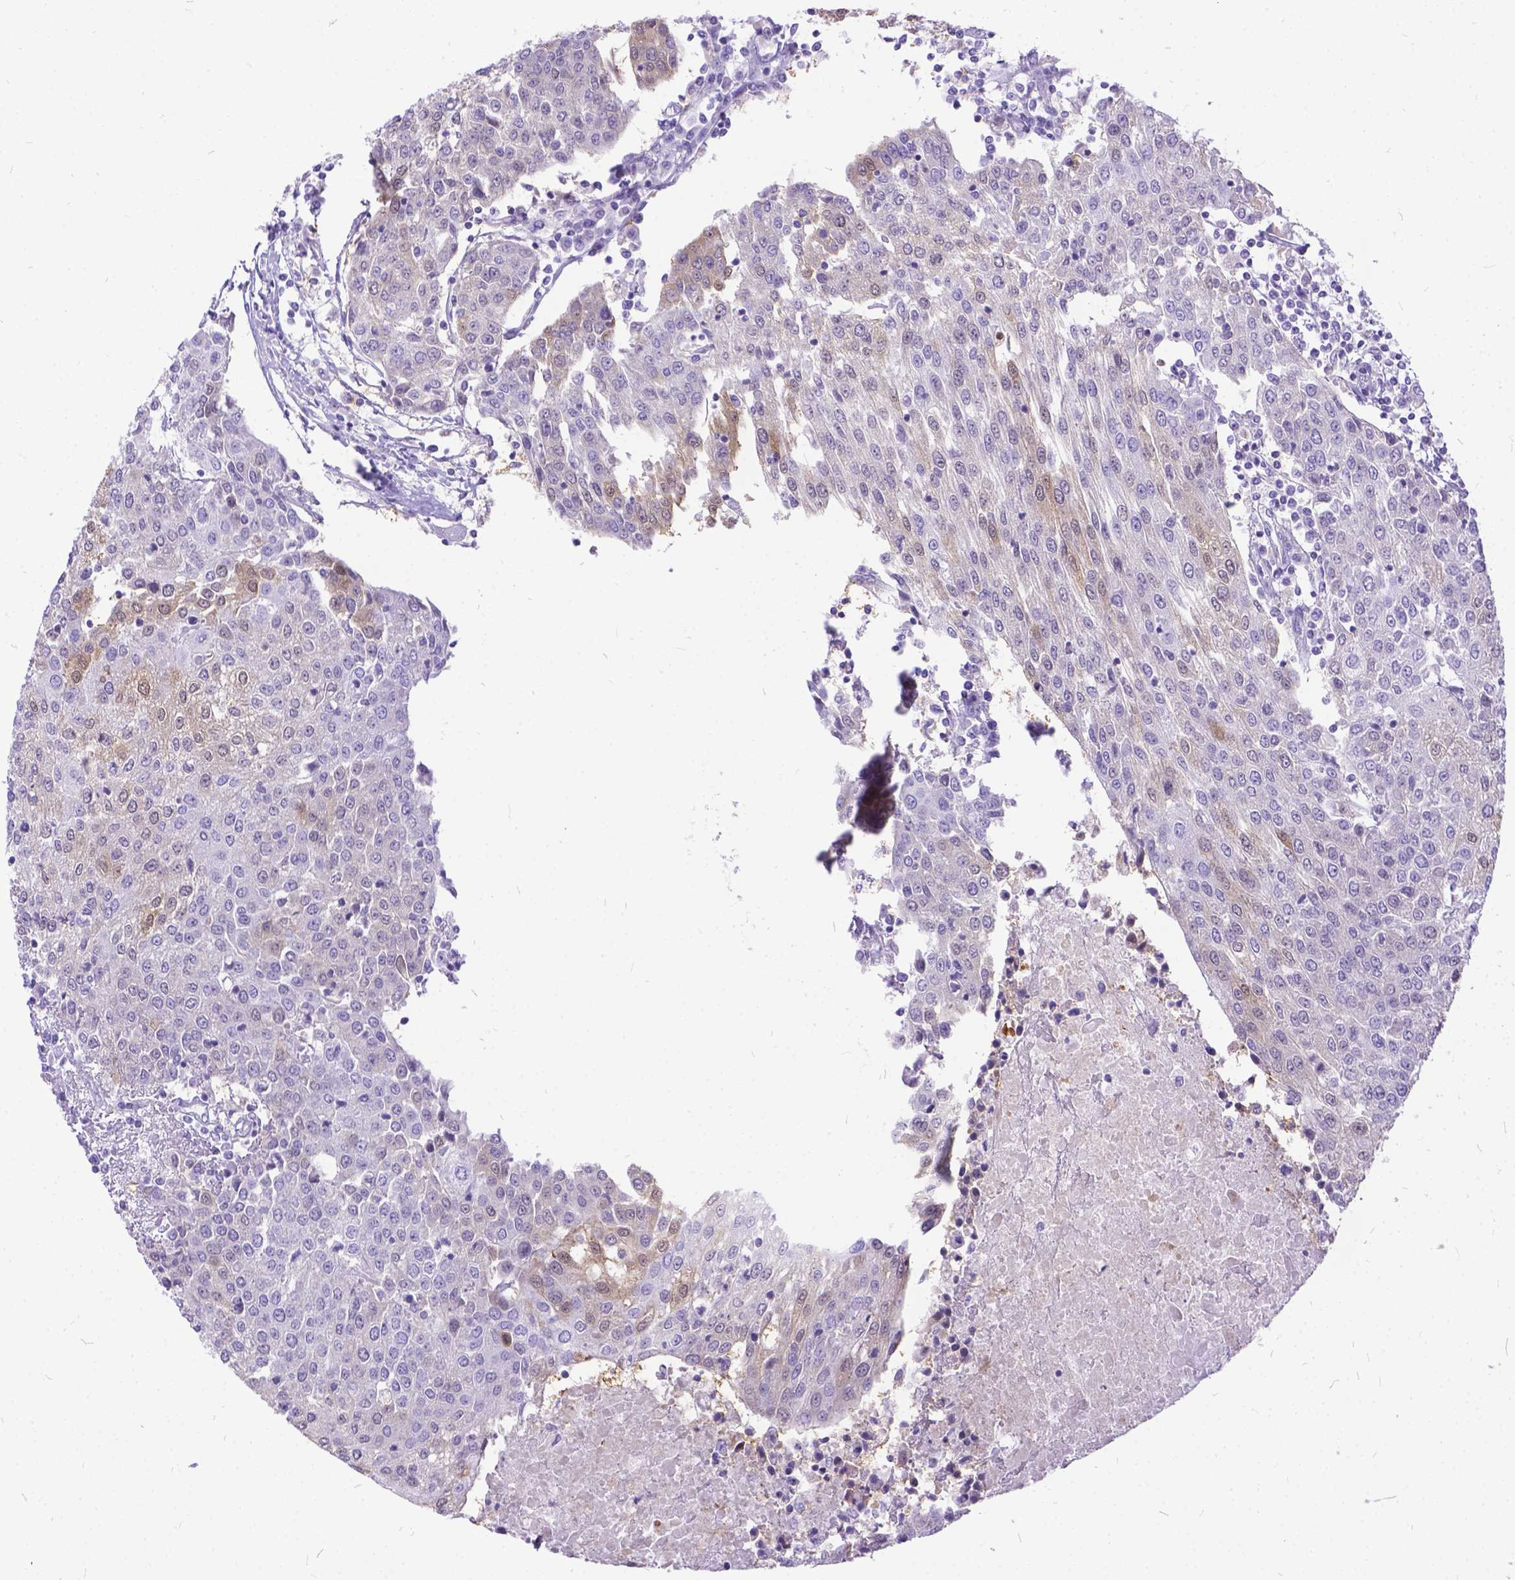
{"staining": {"intensity": "weak", "quantity": "<25%", "location": "cytoplasmic/membranous,nuclear"}, "tissue": "urothelial cancer", "cell_type": "Tumor cells", "image_type": "cancer", "snomed": [{"axis": "morphology", "description": "Urothelial carcinoma, High grade"}, {"axis": "topography", "description": "Urinary bladder"}], "caption": "DAB (3,3'-diaminobenzidine) immunohistochemical staining of human high-grade urothelial carcinoma reveals no significant expression in tumor cells.", "gene": "TMEM169", "patient": {"sex": "female", "age": 85}}